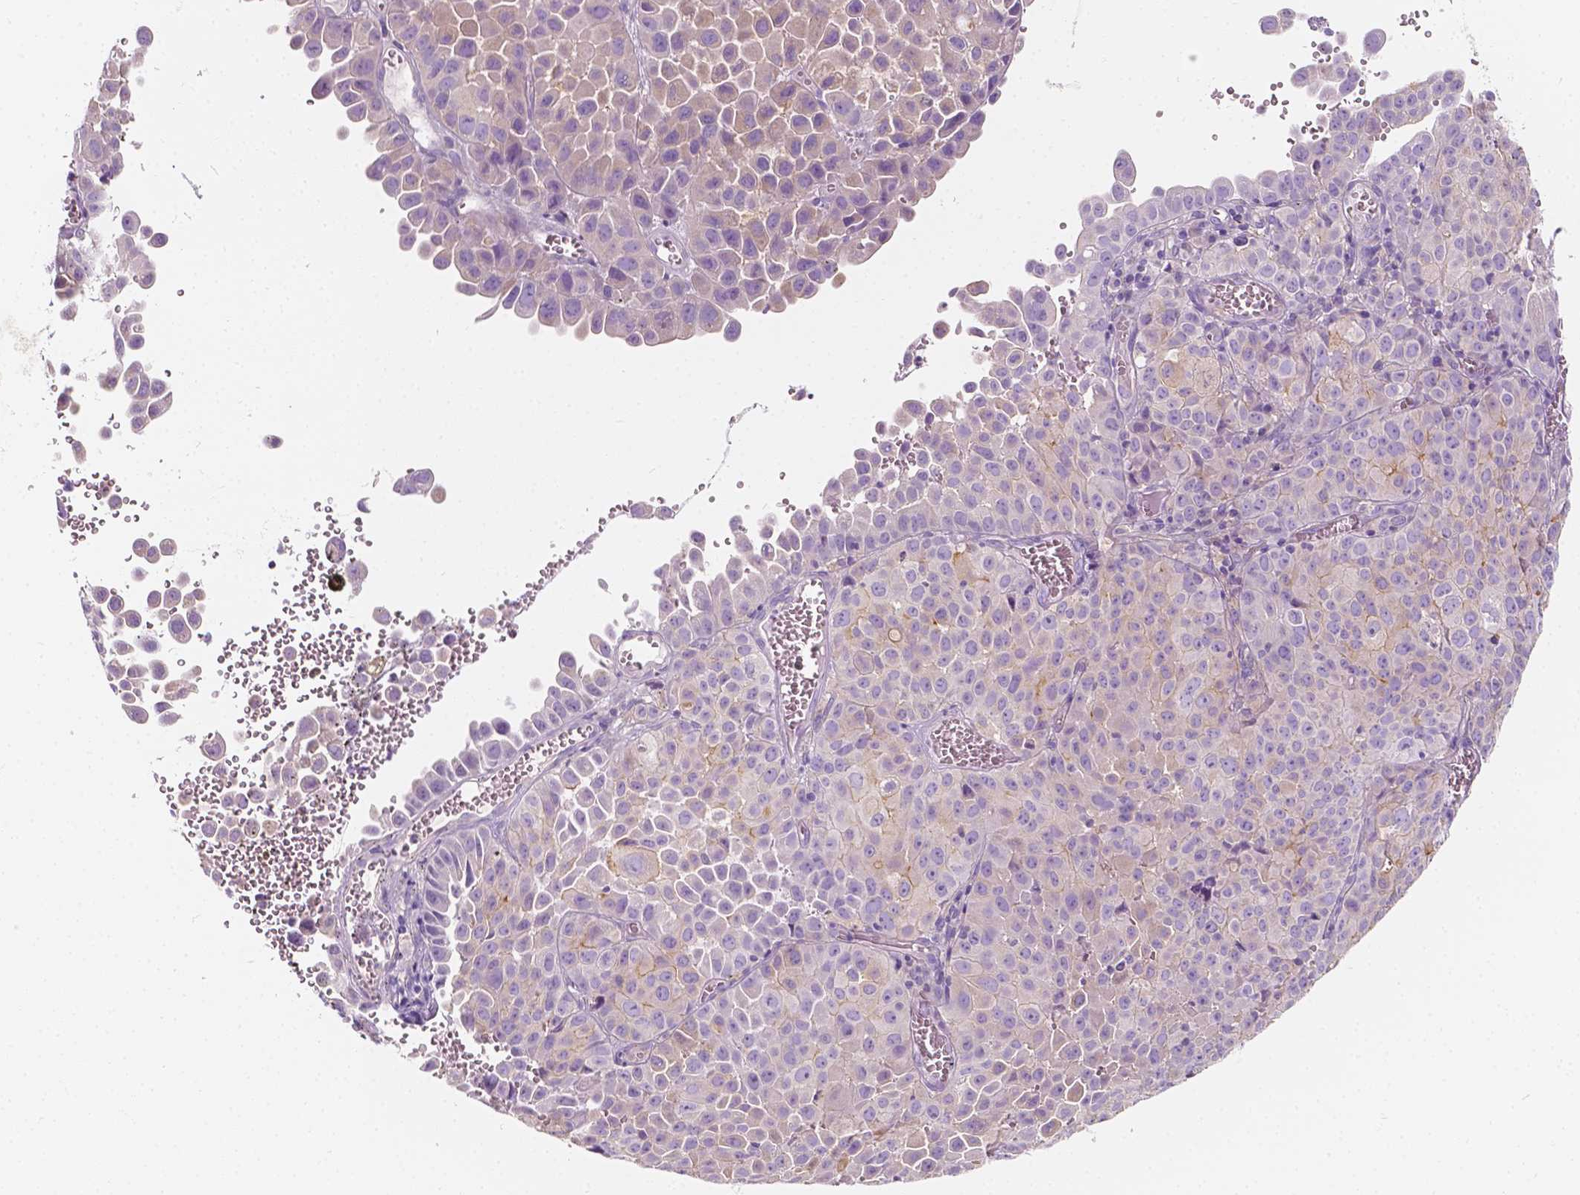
{"staining": {"intensity": "weak", "quantity": "<25%", "location": "cytoplasmic/membranous"}, "tissue": "cervical cancer", "cell_type": "Tumor cells", "image_type": "cancer", "snomed": [{"axis": "morphology", "description": "Squamous cell carcinoma, NOS"}, {"axis": "topography", "description": "Cervix"}], "caption": "DAB immunohistochemical staining of cervical squamous cell carcinoma displays no significant positivity in tumor cells. (DAB immunohistochemistry (IHC) with hematoxylin counter stain).", "gene": "SIRT2", "patient": {"sex": "female", "age": 55}}